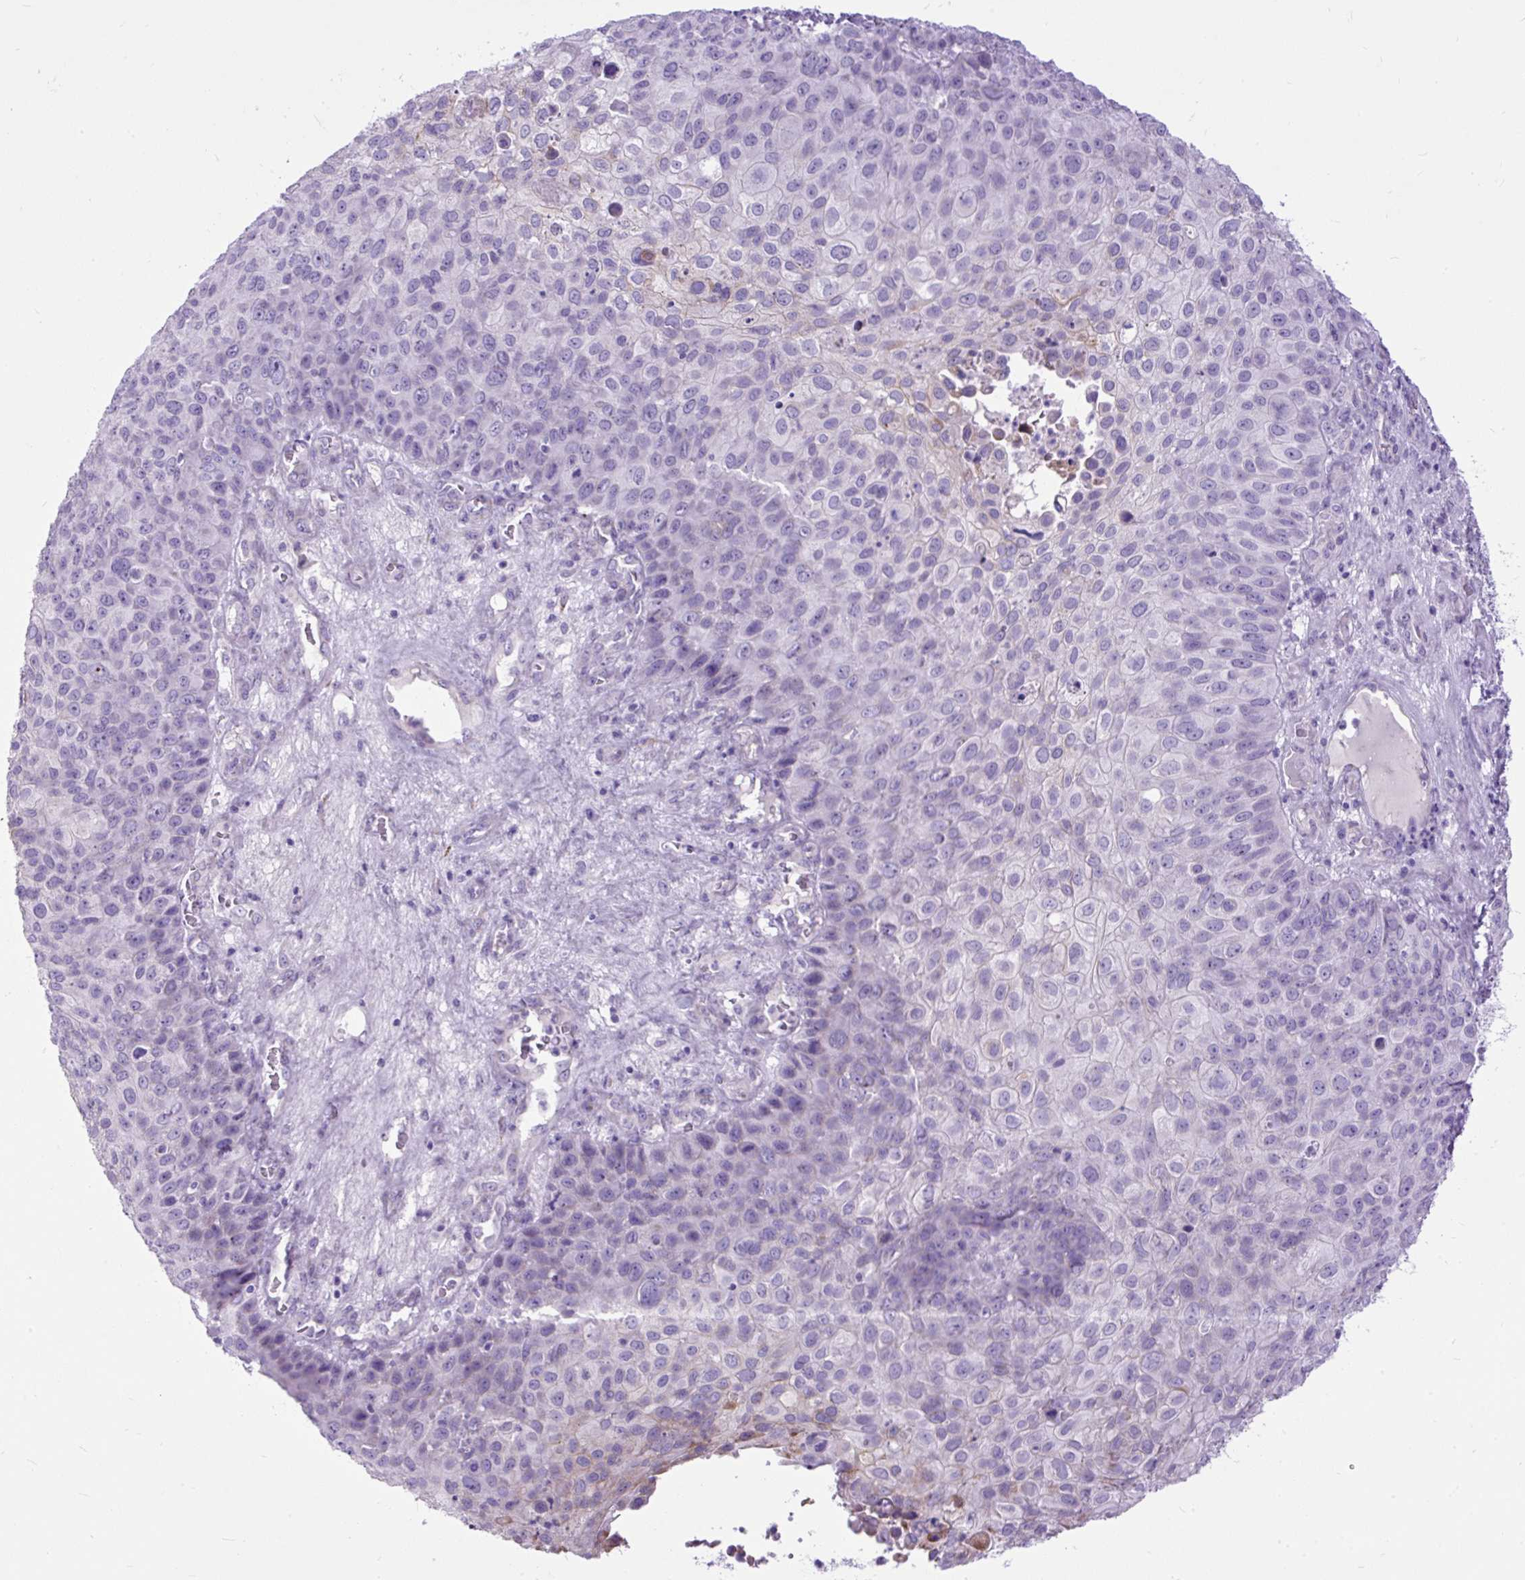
{"staining": {"intensity": "negative", "quantity": "none", "location": "none"}, "tissue": "skin cancer", "cell_type": "Tumor cells", "image_type": "cancer", "snomed": [{"axis": "morphology", "description": "Squamous cell carcinoma, NOS"}, {"axis": "topography", "description": "Skin"}], "caption": "Protein analysis of skin squamous cell carcinoma demonstrates no significant staining in tumor cells.", "gene": "ZNF256", "patient": {"sex": "male", "age": 87}}